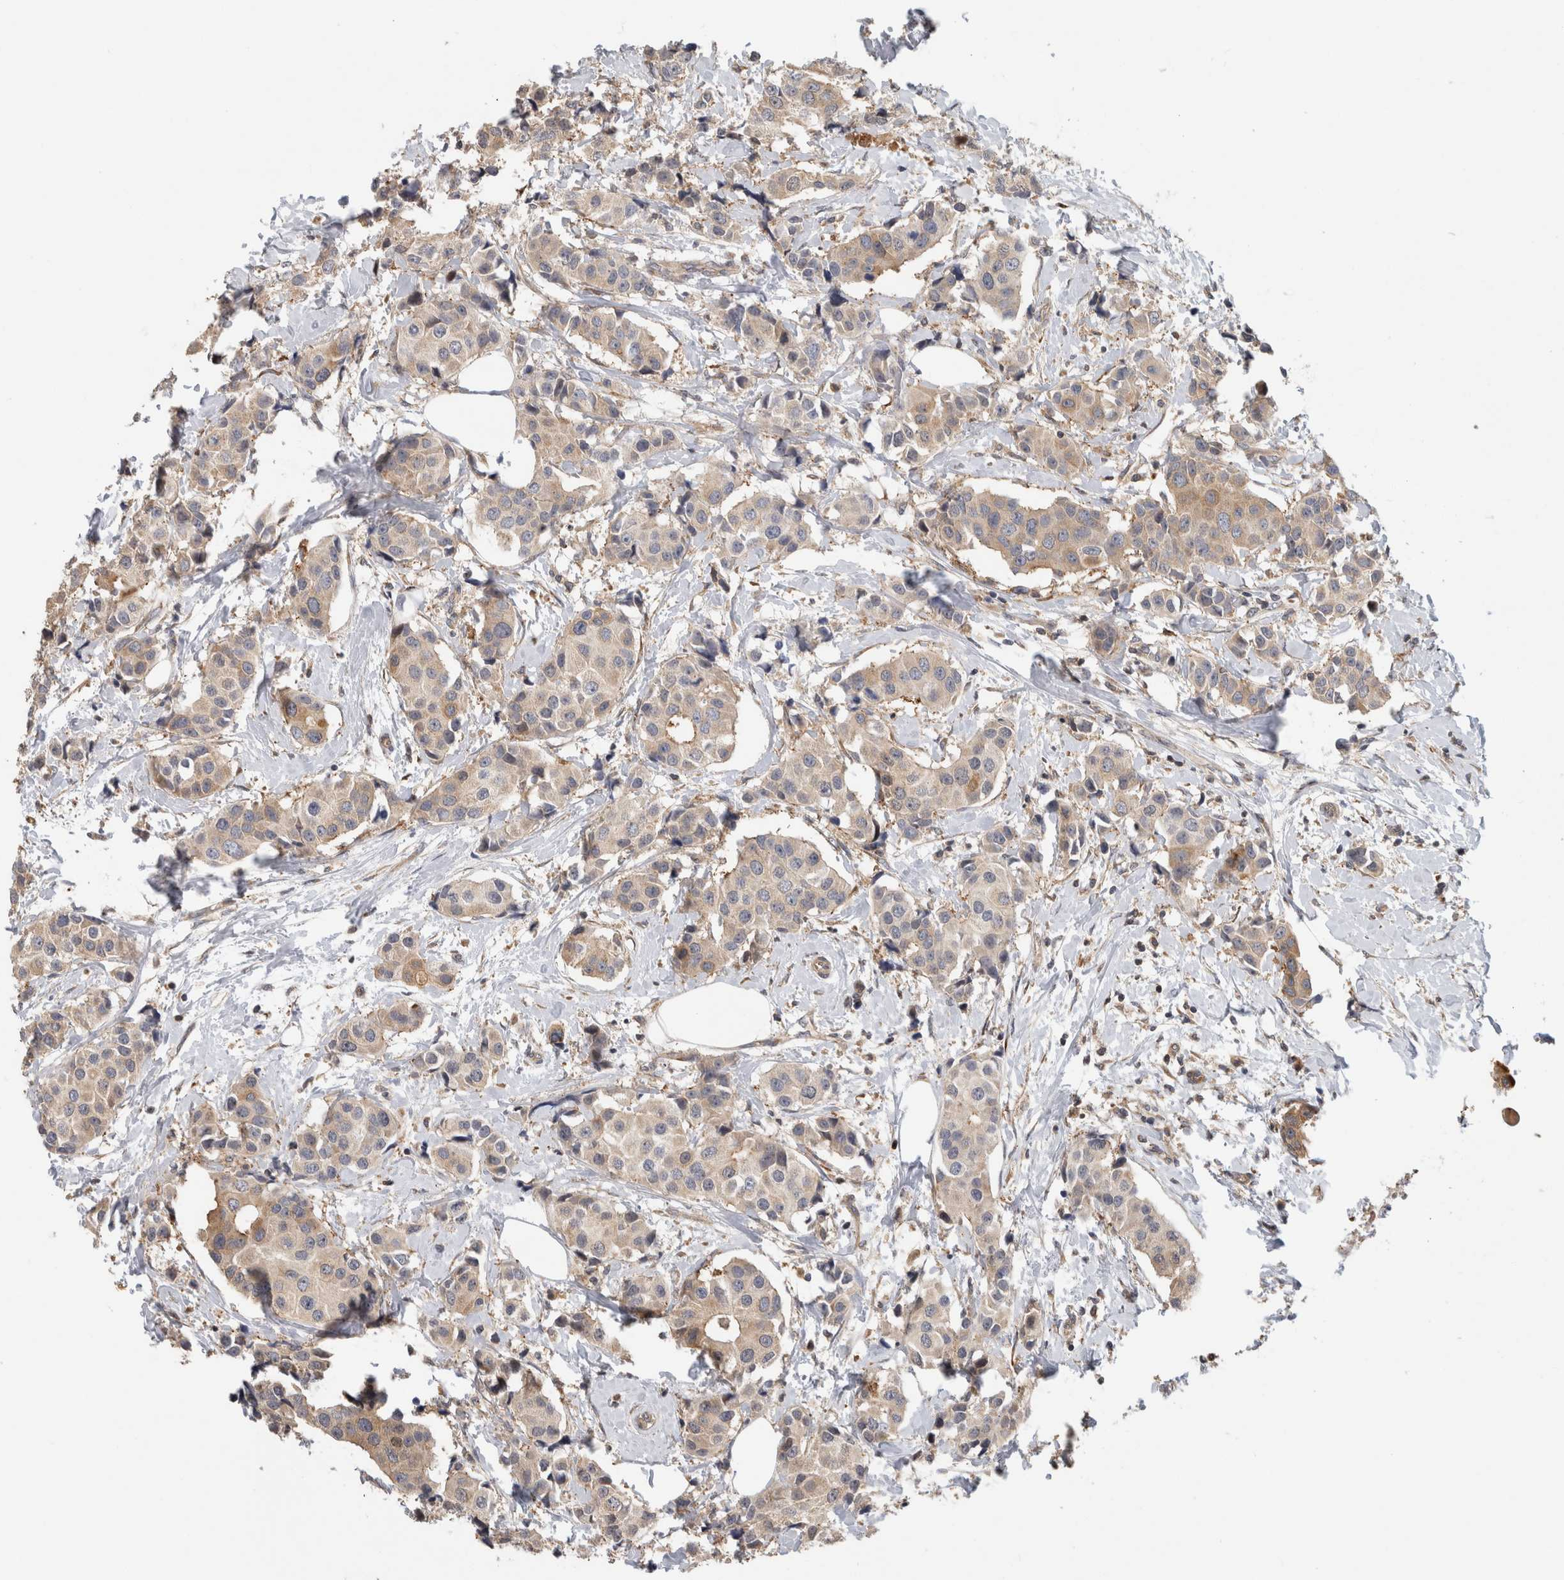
{"staining": {"intensity": "weak", "quantity": ">75%", "location": "cytoplasmic/membranous"}, "tissue": "breast cancer", "cell_type": "Tumor cells", "image_type": "cancer", "snomed": [{"axis": "morphology", "description": "Normal tissue, NOS"}, {"axis": "morphology", "description": "Duct carcinoma"}, {"axis": "topography", "description": "Breast"}], "caption": "DAB immunohistochemical staining of human breast cancer shows weak cytoplasmic/membranous protein expression in approximately >75% of tumor cells.", "gene": "PARP6", "patient": {"sex": "female", "age": 39}}